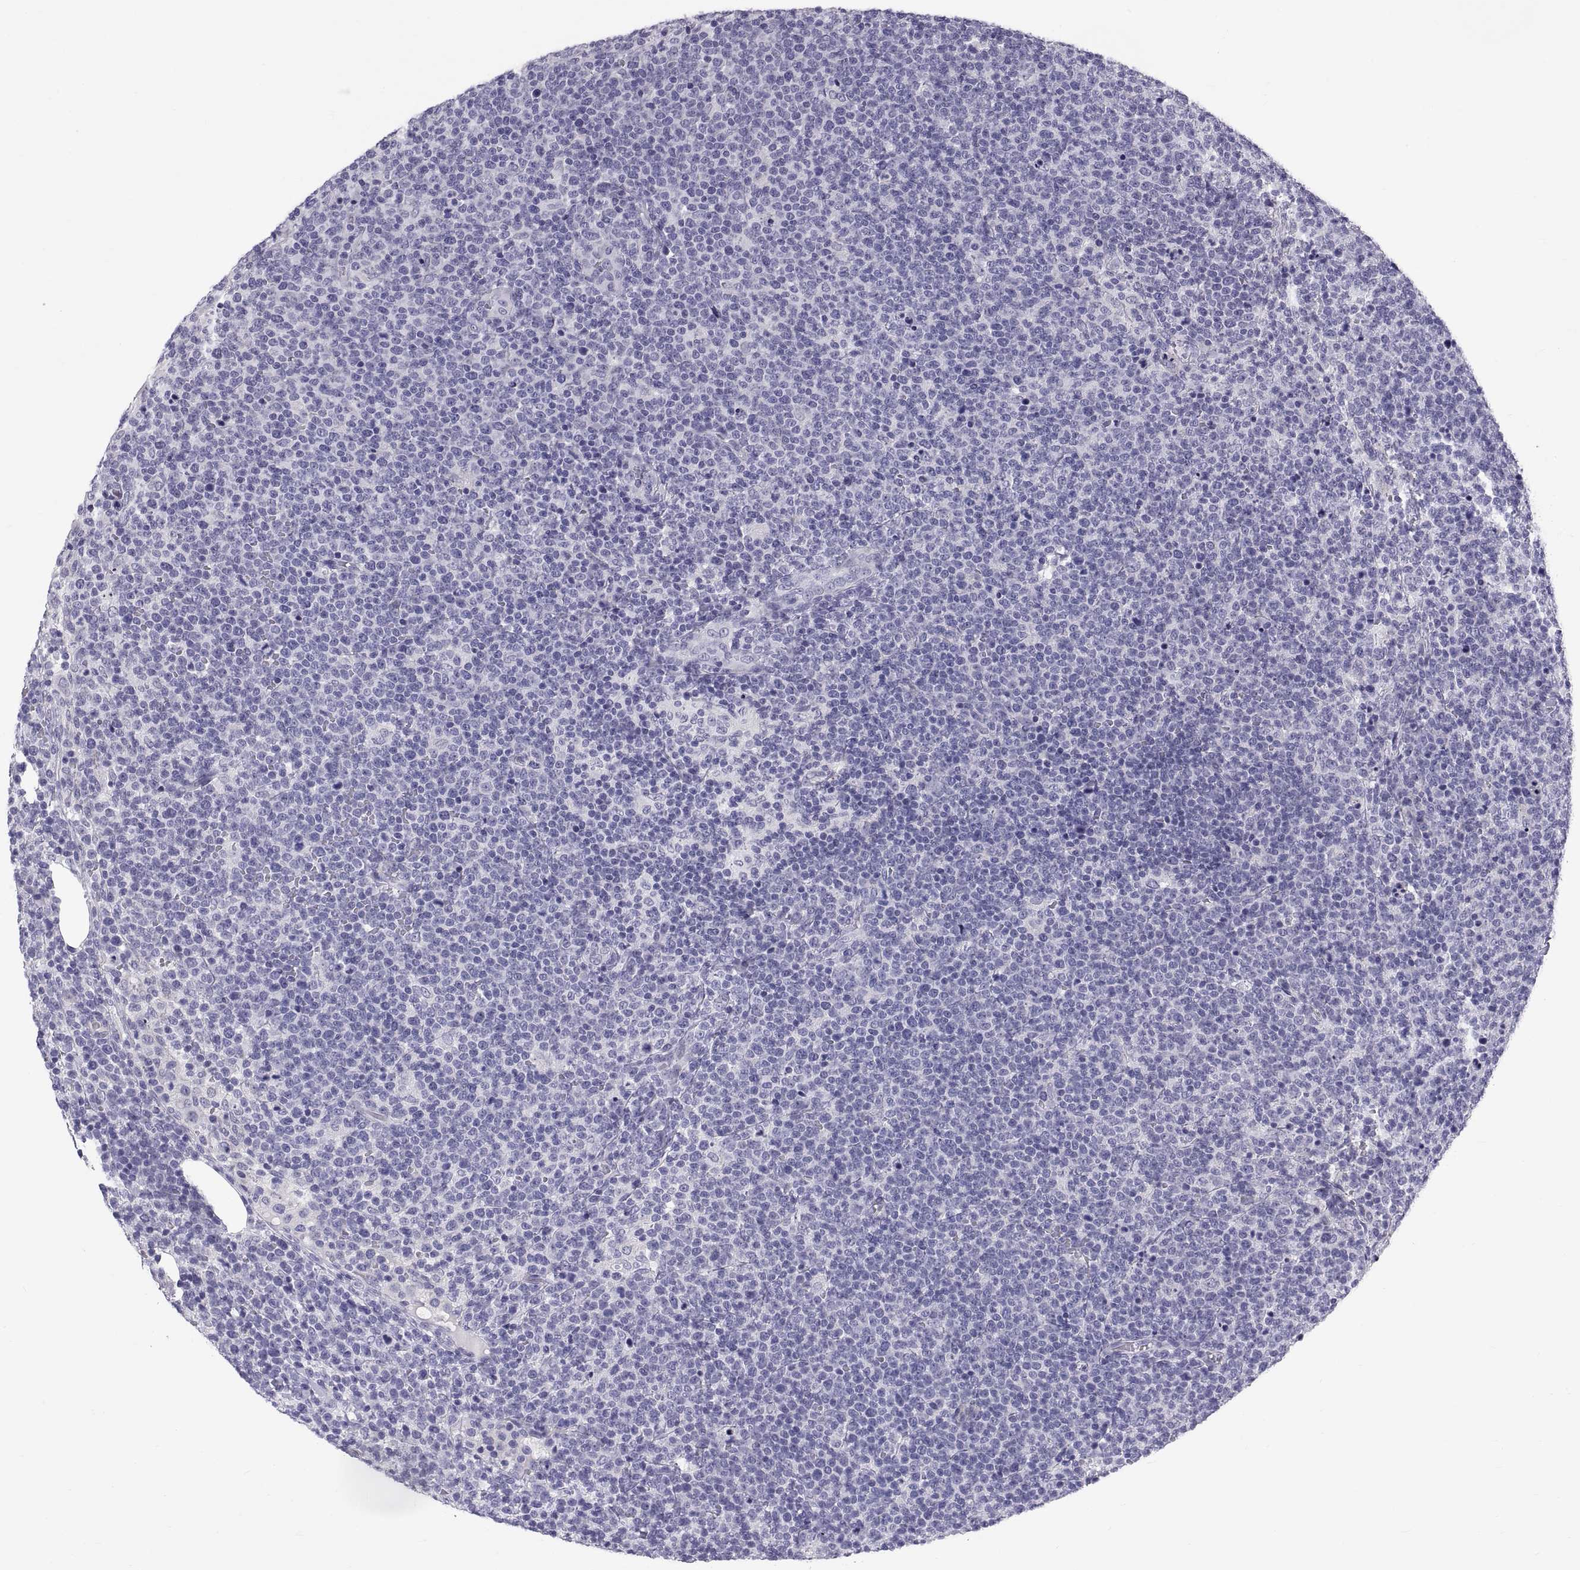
{"staining": {"intensity": "negative", "quantity": "none", "location": "none"}, "tissue": "lymphoma", "cell_type": "Tumor cells", "image_type": "cancer", "snomed": [{"axis": "morphology", "description": "Malignant lymphoma, non-Hodgkin's type, High grade"}, {"axis": "topography", "description": "Lymph node"}], "caption": "Tumor cells are negative for protein expression in human lymphoma.", "gene": "TEX13A", "patient": {"sex": "male", "age": 61}}